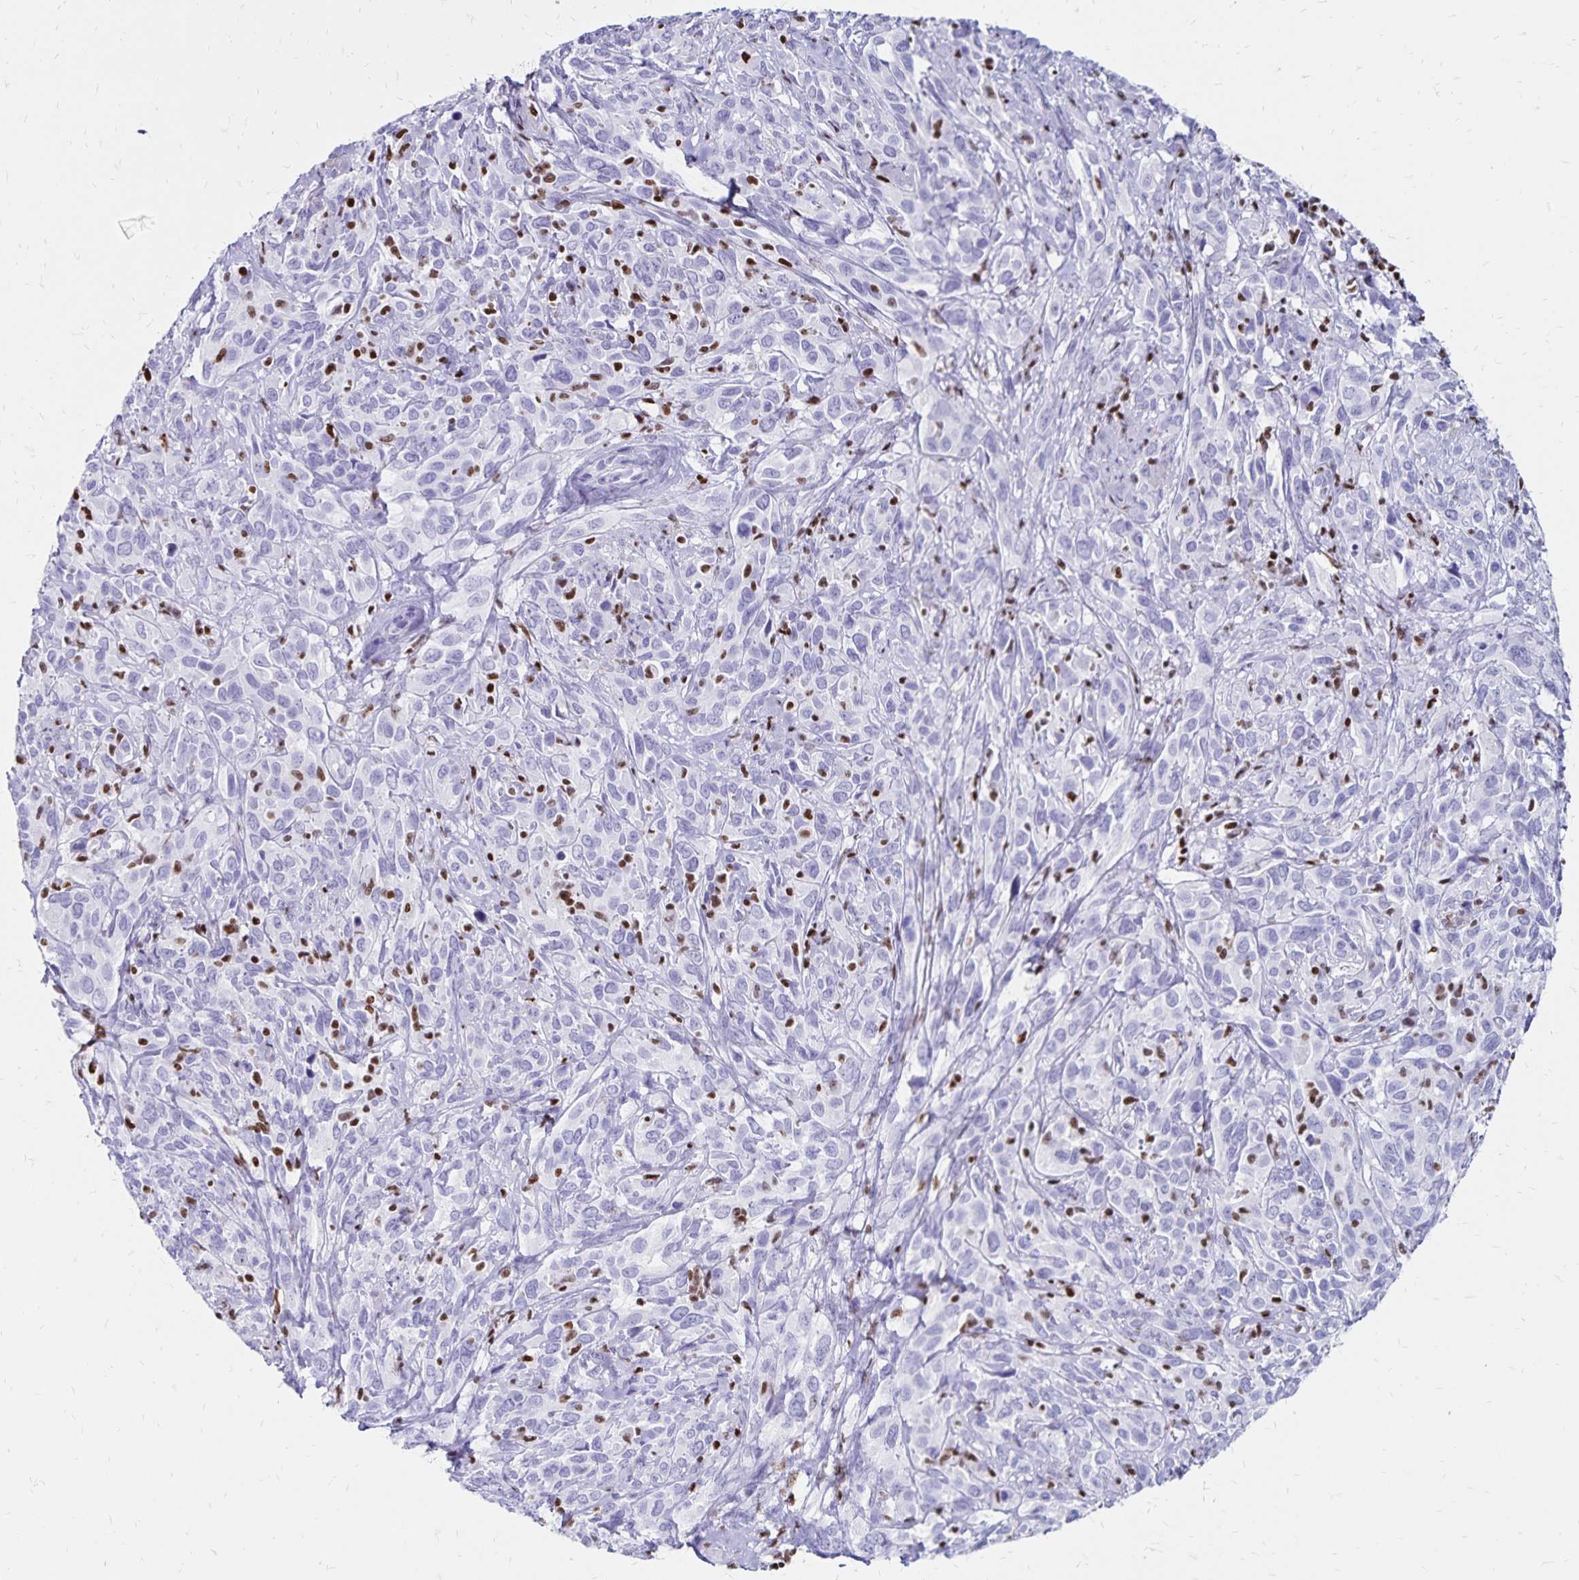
{"staining": {"intensity": "negative", "quantity": "none", "location": "none"}, "tissue": "cervical cancer", "cell_type": "Tumor cells", "image_type": "cancer", "snomed": [{"axis": "morphology", "description": "Normal tissue, NOS"}, {"axis": "morphology", "description": "Squamous cell carcinoma, NOS"}, {"axis": "topography", "description": "Cervix"}], "caption": "Tumor cells are negative for brown protein staining in cervical cancer.", "gene": "IKZF1", "patient": {"sex": "female", "age": 51}}